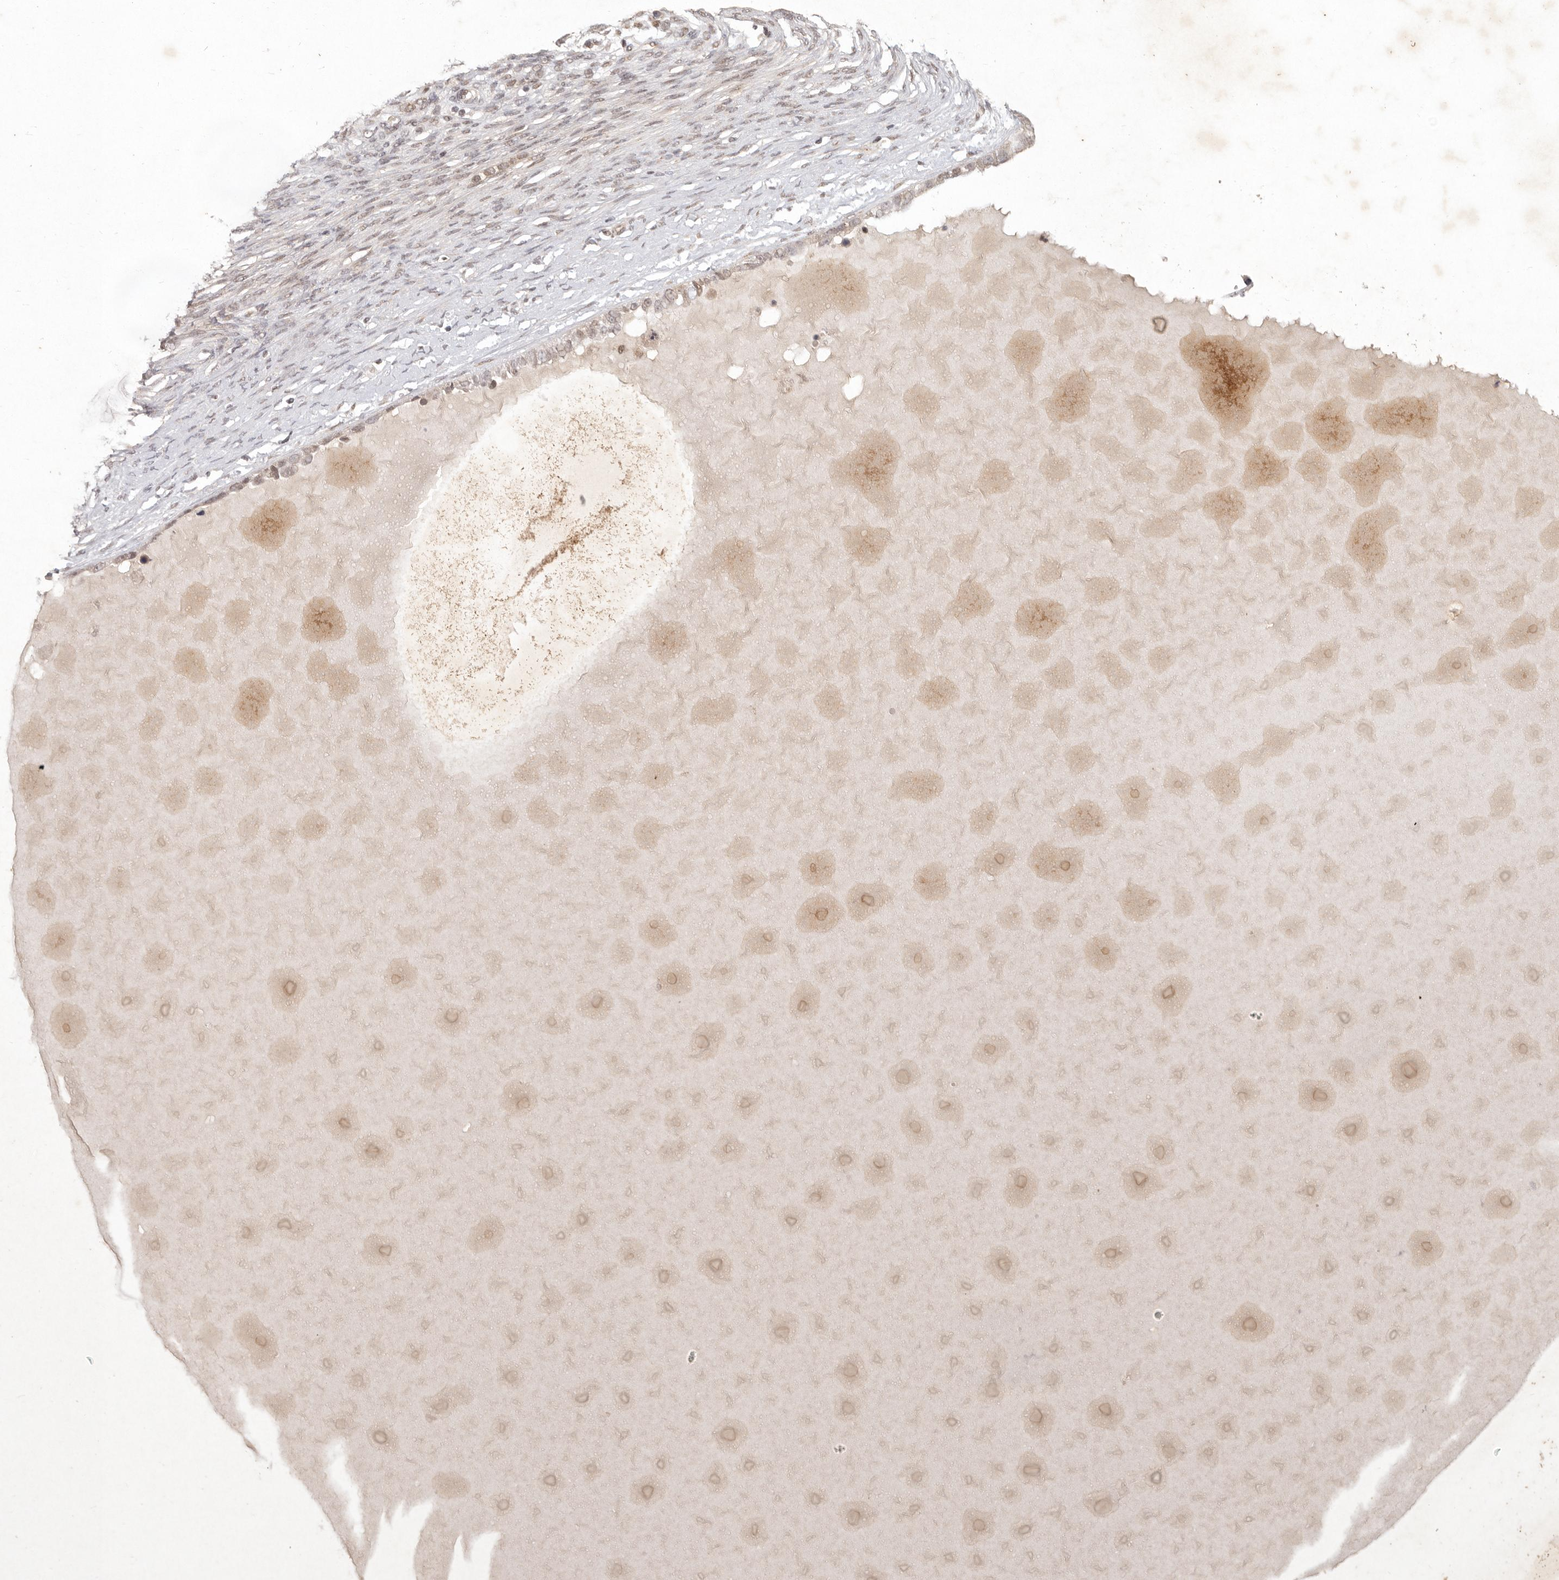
{"staining": {"intensity": "weak", "quantity": ">75%", "location": "nuclear"}, "tissue": "ovarian cancer", "cell_type": "Tumor cells", "image_type": "cancer", "snomed": [{"axis": "morphology", "description": "Cystadenocarcinoma, serous, NOS"}, {"axis": "topography", "description": "Ovary"}], "caption": "Weak nuclear staining is present in about >75% of tumor cells in ovarian cancer.", "gene": "LRRC75A", "patient": {"sex": "female", "age": 44}}